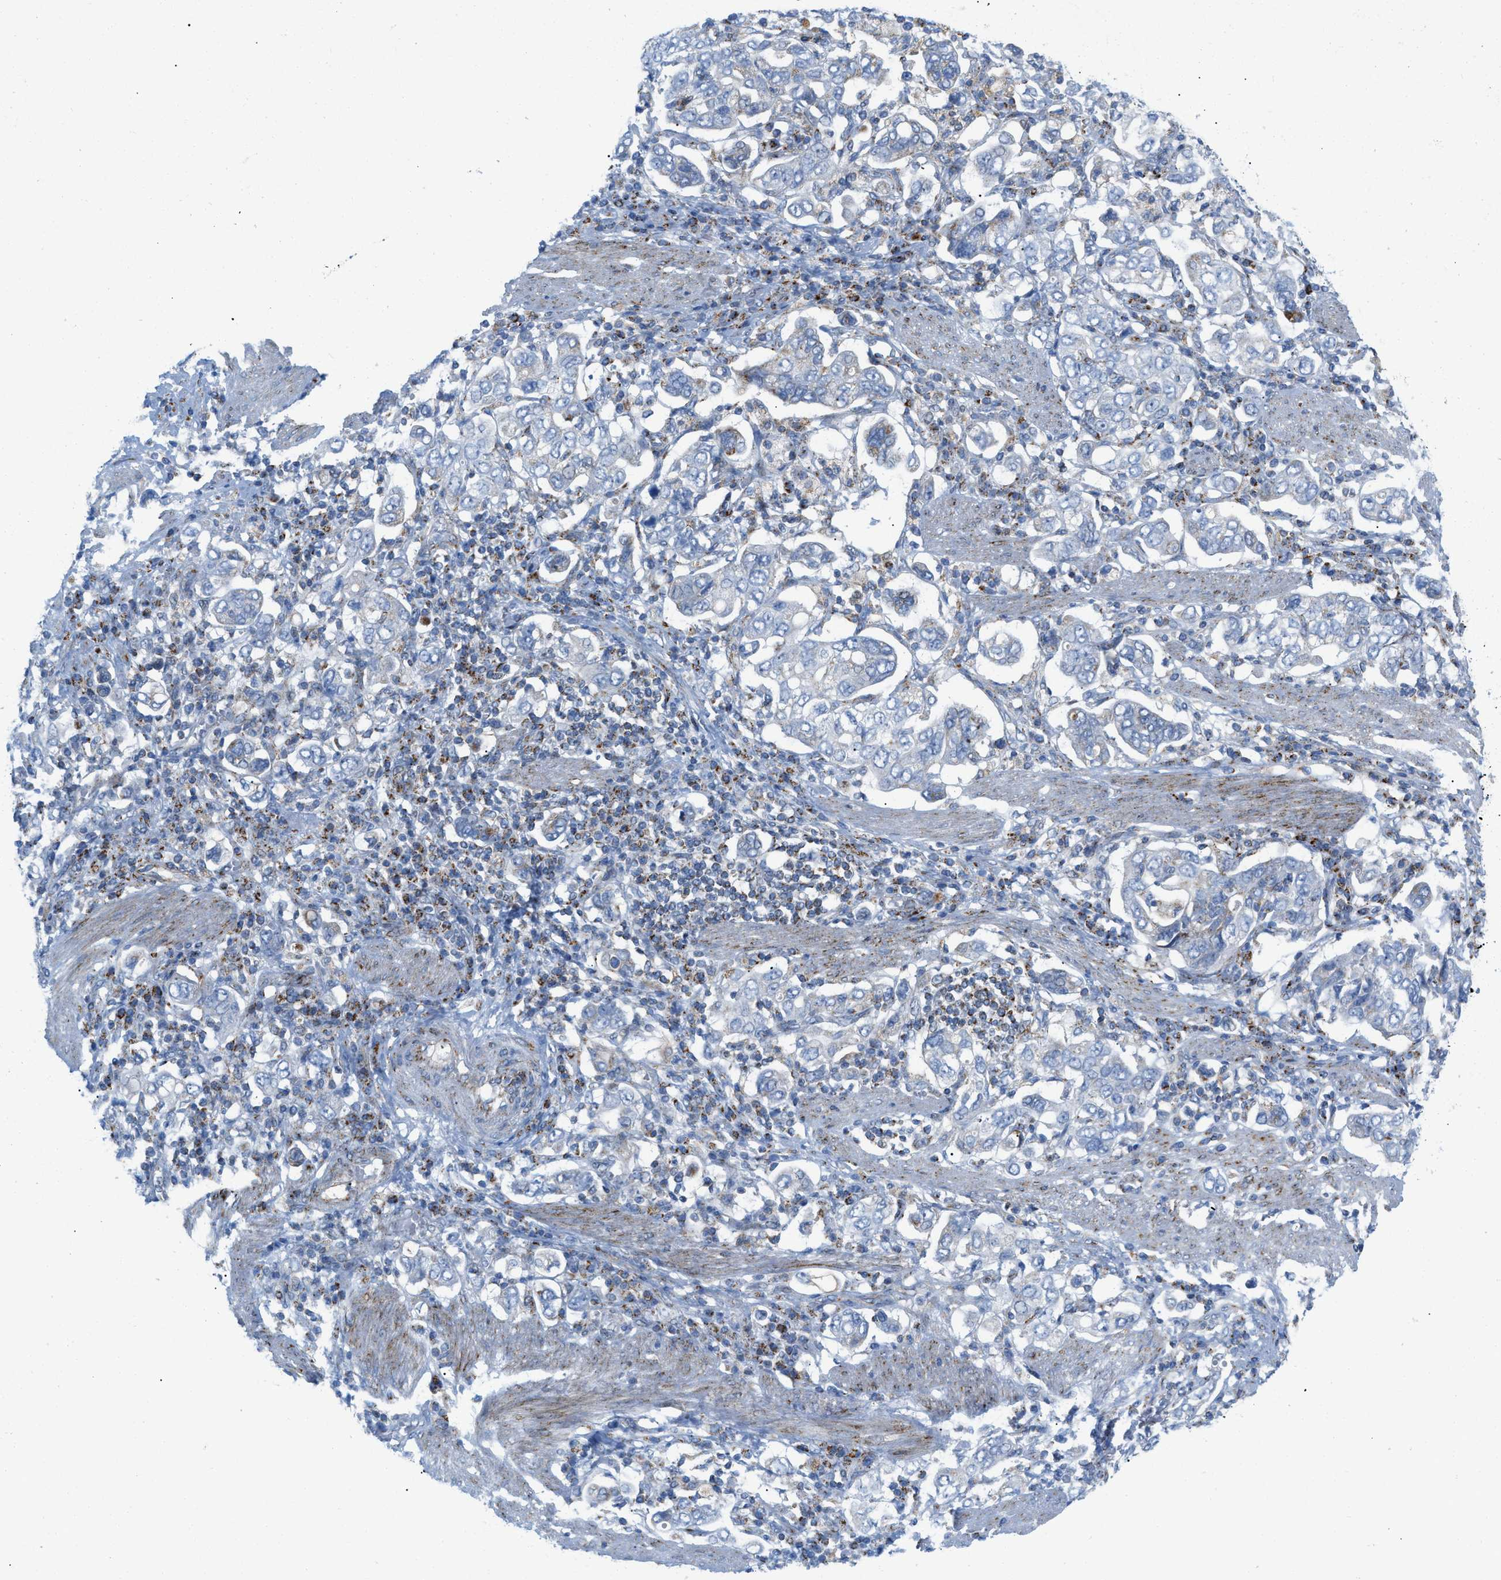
{"staining": {"intensity": "weak", "quantity": "<25%", "location": "cytoplasmic/membranous"}, "tissue": "stomach cancer", "cell_type": "Tumor cells", "image_type": "cancer", "snomed": [{"axis": "morphology", "description": "Adenocarcinoma, NOS"}, {"axis": "topography", "description": "Stomach, upper"}], "caption": "A micrograph of human stomach adenocarcinoma is negative for staining in tumor cells. Brightfield microscopy of immunohistochemistry stained with DAB (3,3'-diaminobenzidine) (brown) and hematoxylin (blue), captured at high magnification.", "gene": "RBBP9", "patient": {"sex": "male", "age": 62}}